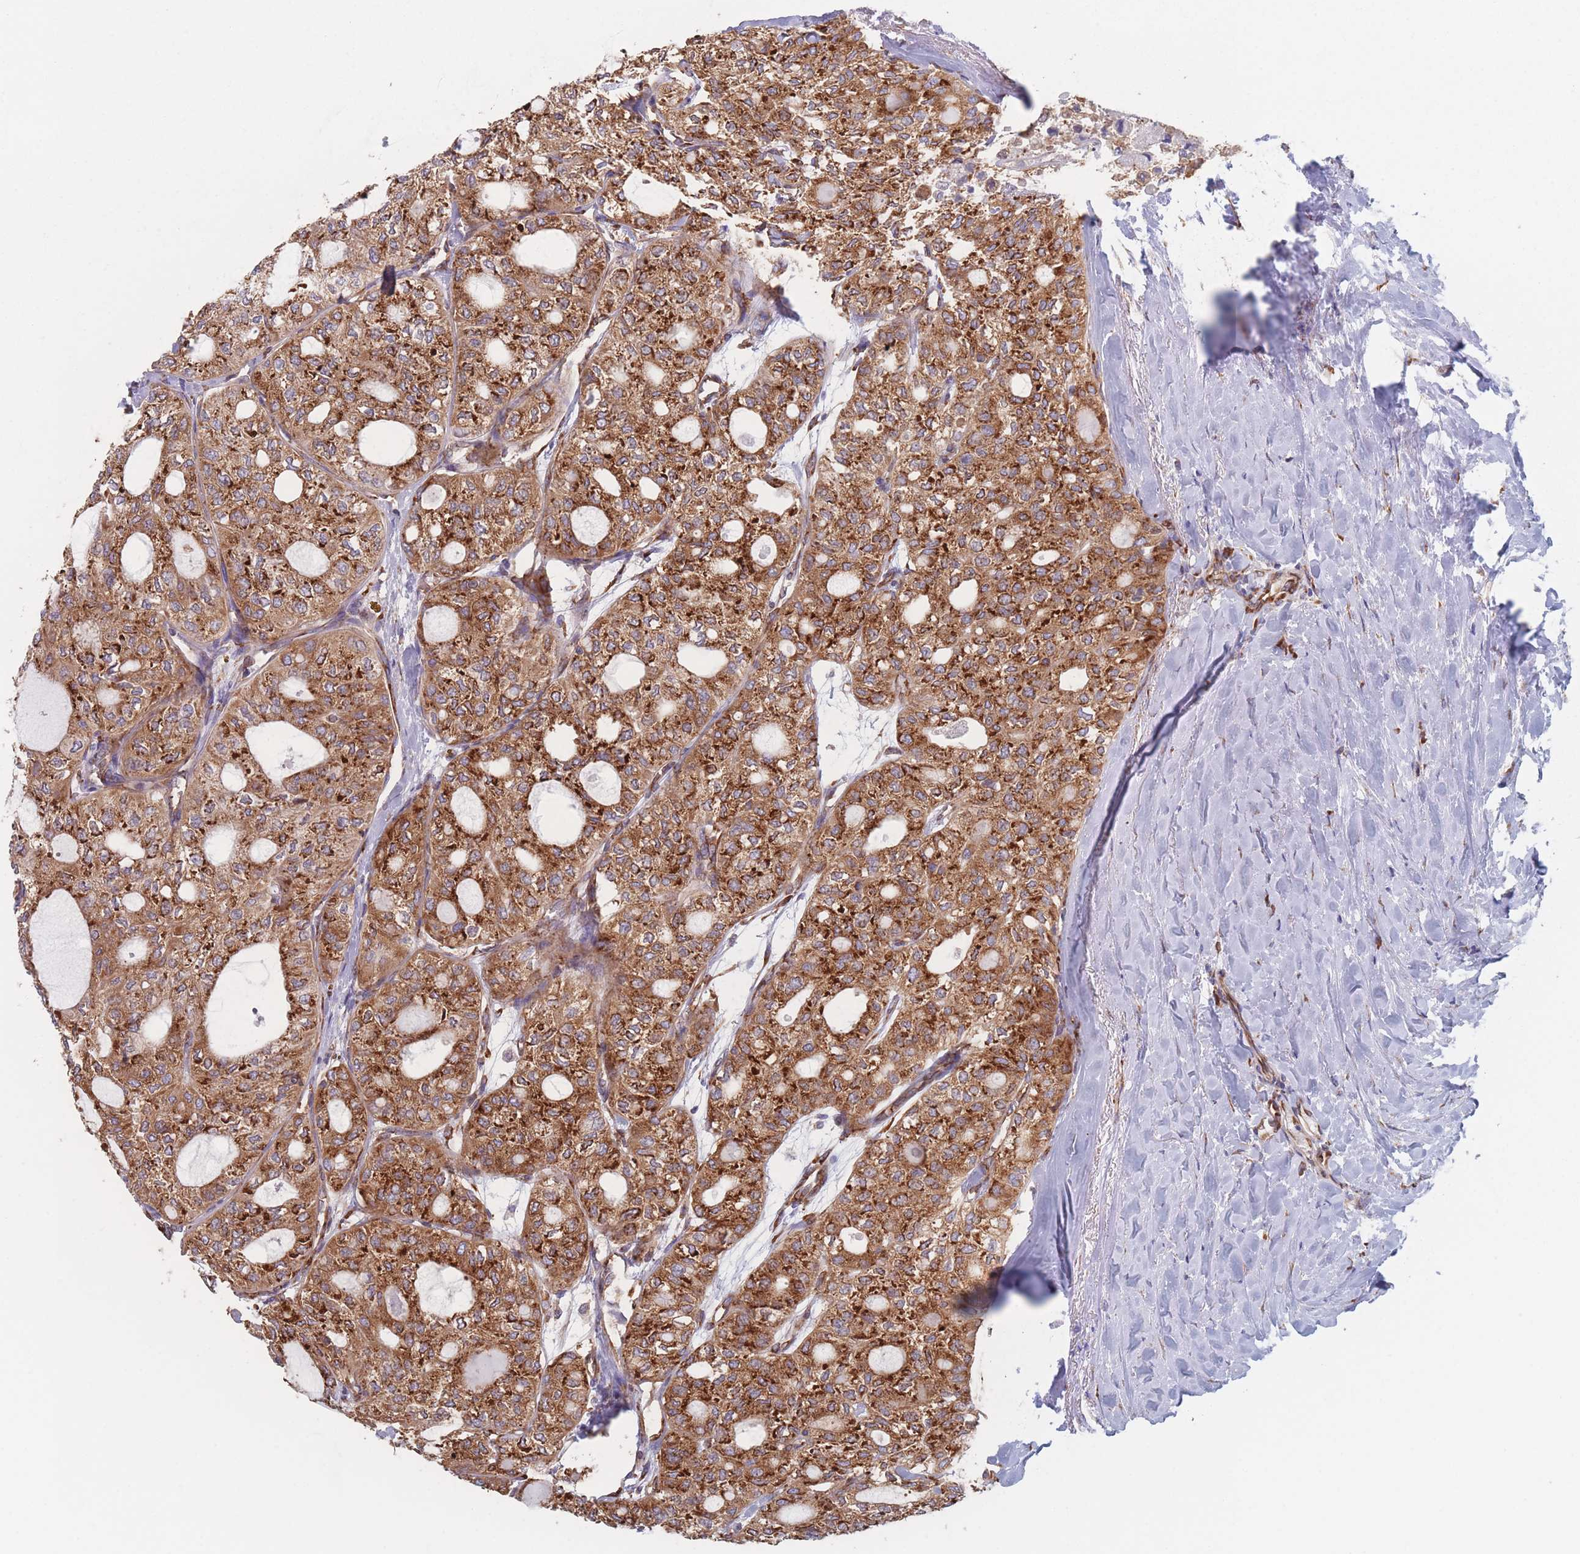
{"staining": {"intensity": "strong", "quantity": ">75%", "location": "cytoplasmic/membranous"}, "tissue": "thyroid cancer", "cell_type": "Tumor cells", "image_type": "cancer", "snomed": [{"axis": "morphology", "description": "Follicular adenoma carcinoma, NOS"}, {"axis": "topography", "description": "Thyroid gland"}], "caption": "Thyroid cancer (follicular adenoma carcinoma) was stained to show a protein in brown. There is high levels of strong cytoplasmic/membranous positivity in approximately >75% of tumor cells. Nuclei are stained in blue.", "gene": "EEF1B2", "patient": {"sex": "male", "age": 75}}